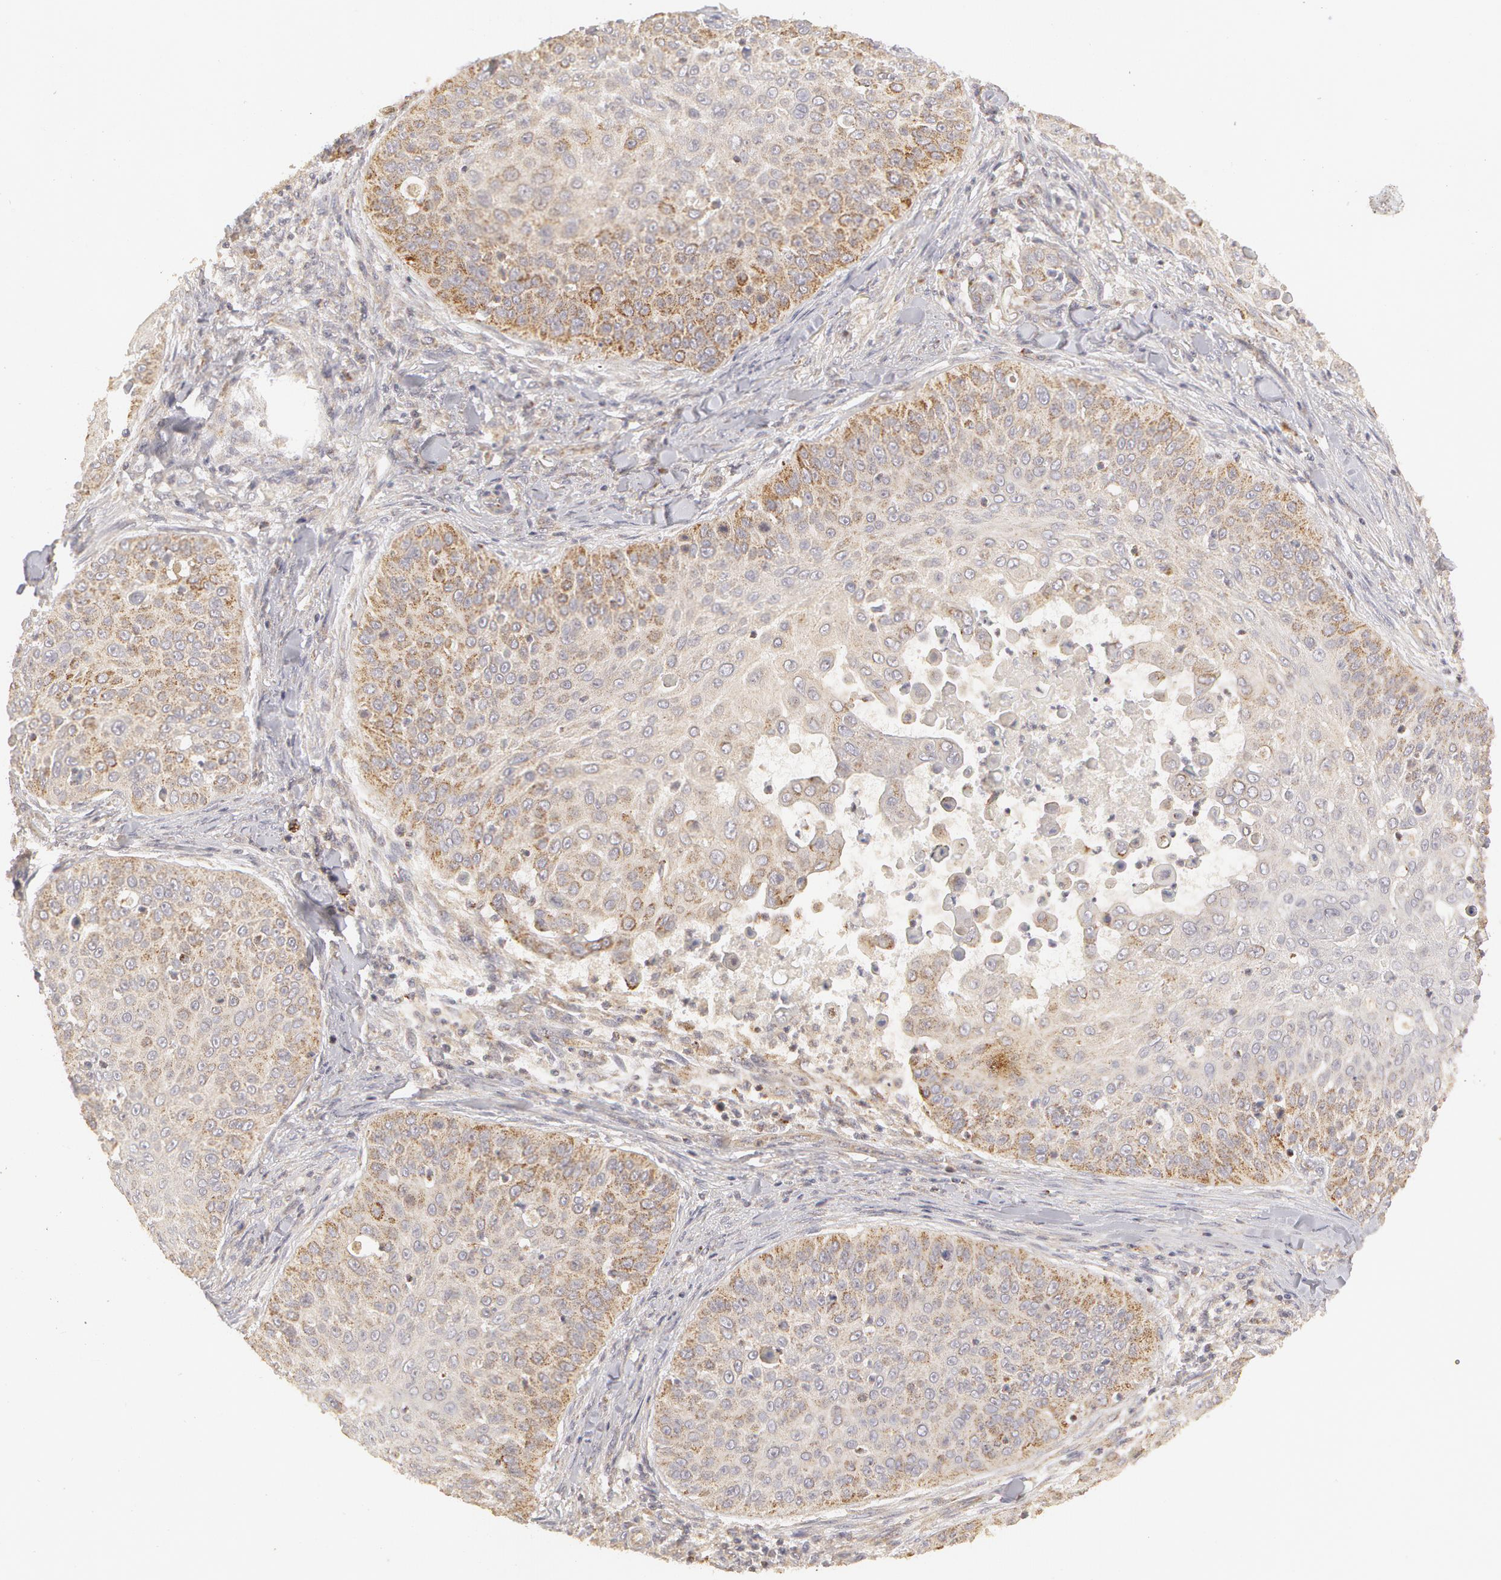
{"staining": {"intensity": "weak", "quantity": "<25%", "location": "cytoplasmic/membranous"}, "tissue": "skin cancer", "cell_type": "Tumor cells", "image_type": "cancer", "snomed": [{"axis": "morphology", "description": "Squamous cell carcinoma, NOS"}, {"axis": "topography", "description": "Skin"}], "caption": "Tumor cells are negative for brown protein staining in squamous cell carcinoma (skin). (DAB (3,3'-diaminobenzidine) immunohistochemistry (IHC) visualized using brightfield microscopy, high magnification).", "gene": "ADPRH", "patient": {"sex": "male", "age": 82}}